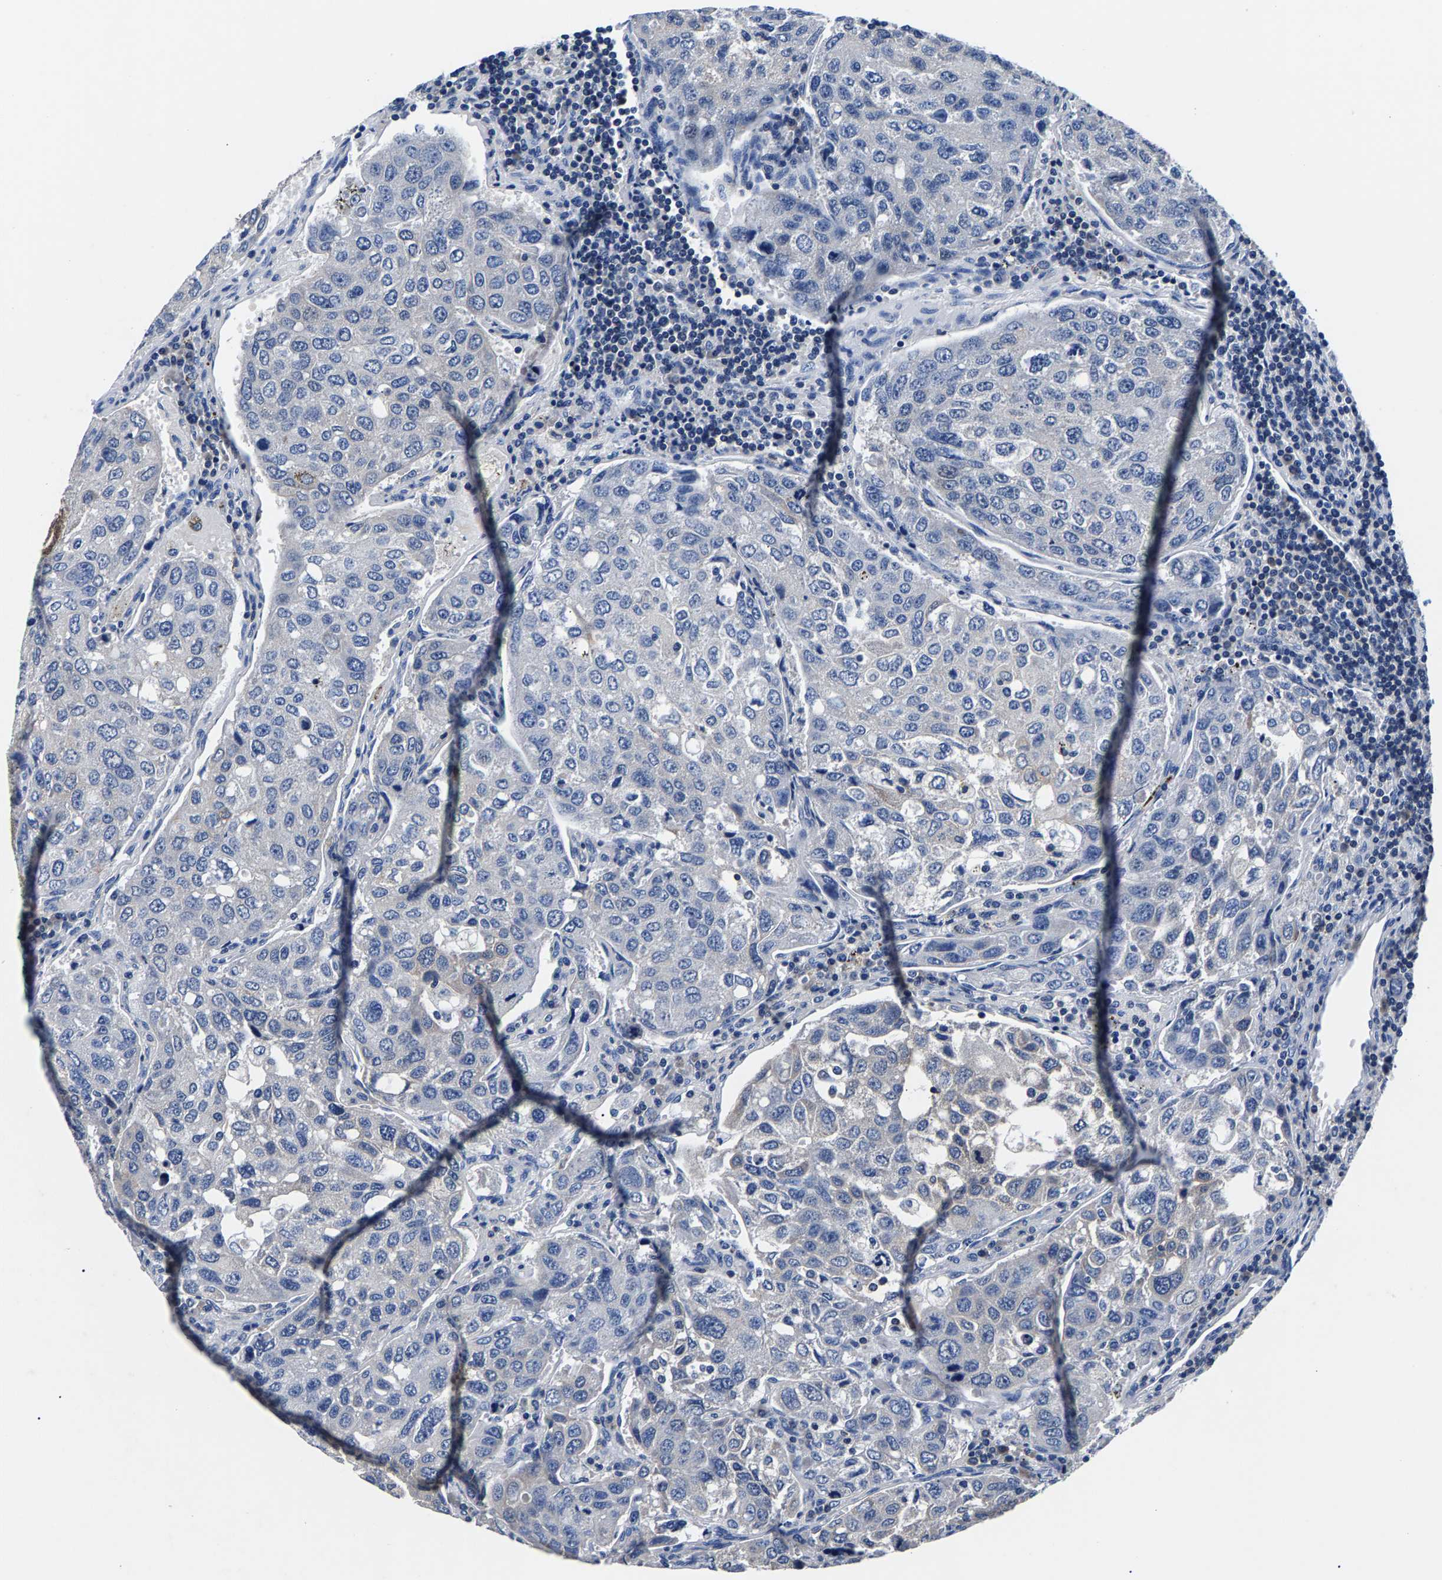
{"staining": {"intensity": "negative", "quantity": "none", "location": "none"}, "tissue": "urothelial cancer", "cell_type": "Tumor cells", "image_type": "cancer", "snomed": [{"axis": "morphology", "description": "Urothelial carcinoma, High grade"}, {"axis": "topography", "description": "Lymph node"}, {"axis": "topography", "description": "Urinary bladder"}], "caption": "DAB immunohistochemical staining of high-grade urothelial carcinoma shows no significant expression in tumor cells.", "gene": "PHF24", "patient": {"sex": "male", "age": 51}}